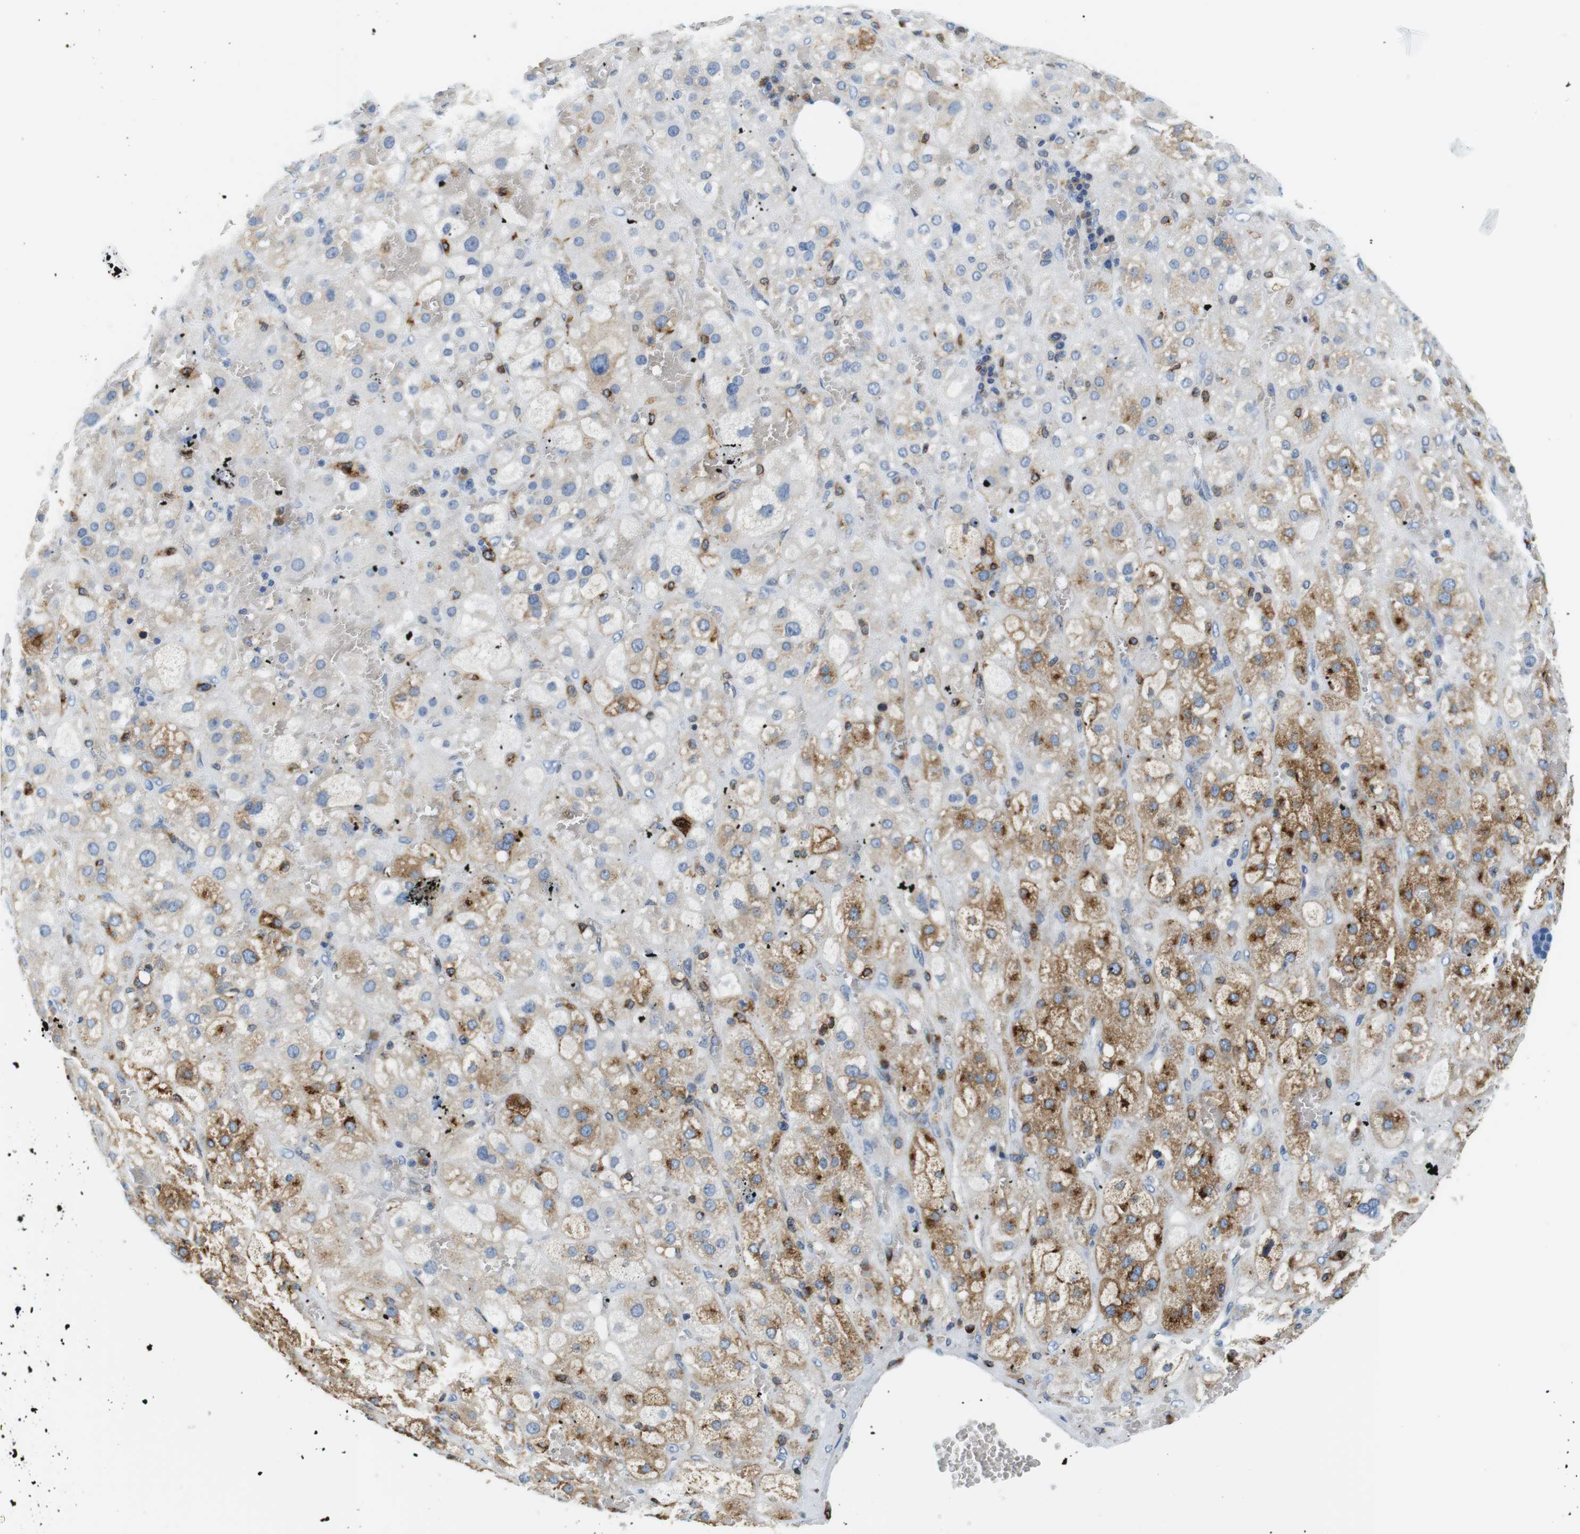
{"staining": {"intensity": "moderate", "quantity": "<25%", "location": "cytoplasmic/membranous"}, "tissue": "adrenal gland", "cell_type": "Glandular cells", "image_type": "normal", "snomed": [{"axis": "morphology", "description": "Normal tissue, NOS"}, {"axis": "topography", "description": "Adrenal gland"}], "caption": "Adrenal gland stained with DAB (3,3'-diaminobenzidine) immunohistochemistry (IHC) exhibits low levels of moderate cytoplasmic/membranous expression in approximately <25% of glandular cells. (brown staining indicates protein expression, while blue staining denotes nuclei).", "gene": "CIITA", "patient": {"sex": "female", "age": 47}}